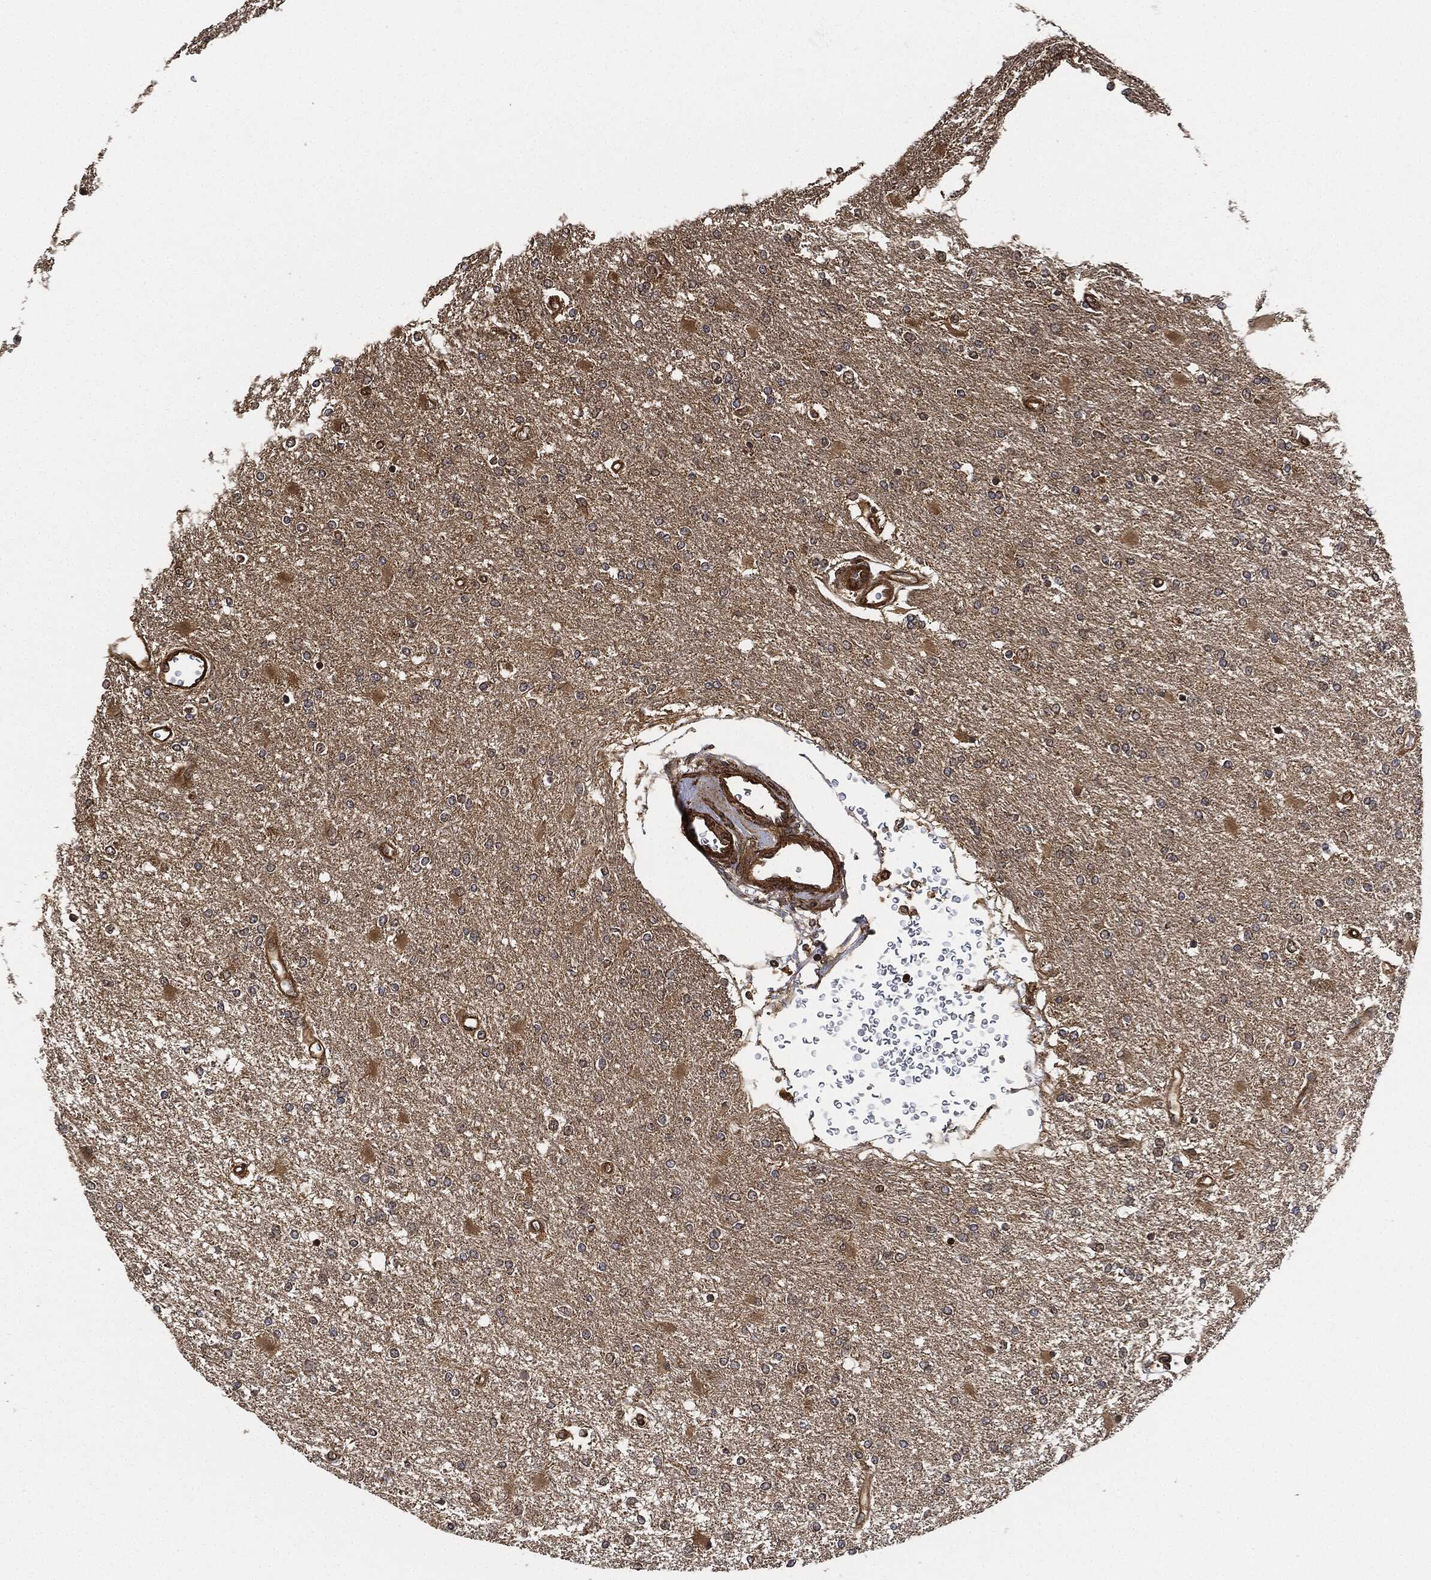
{"staining": {"intensity": "weak", "quantity": "25%-75%", "location": "cytoplasmic/membranous"}, "tissue": "glioma", "cell_type": "Tumor cells", "image_type": "cancer", "snomed": [{"axis": "morphology", "description": "Glioma, malignant, High grade"}, {"axis": "topography", "description": "Cerebral cortex"}], "caption": "A micrograph of human glioma stained for a protein demonstrates weak cytoplasmic/membranous brown staining in tumor cells. (IHC, brightfield microscopy, high magnification).", "gene": "CEP290", "patient": {"sex": "male", "age": 79}}